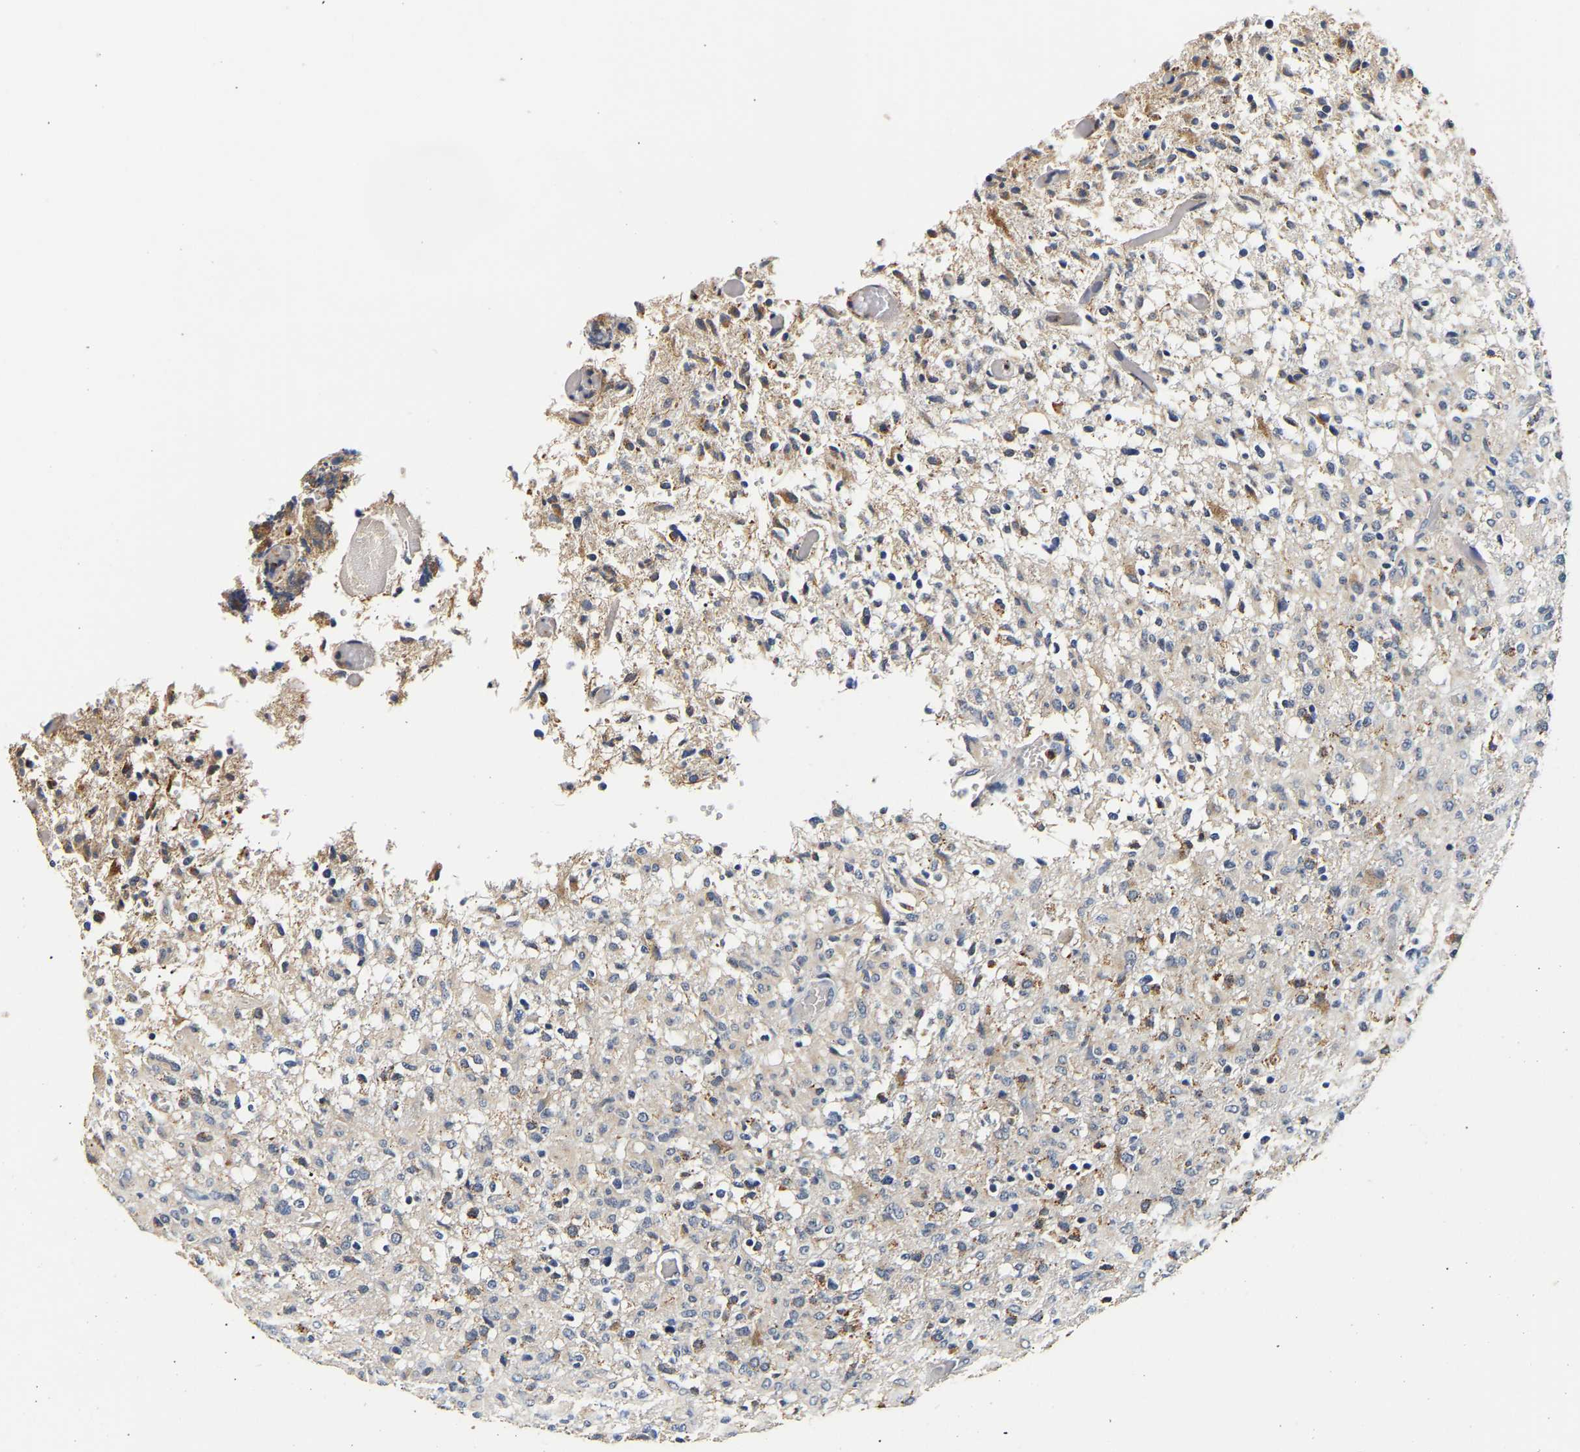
{"staining": {"intensity": "moderate", "quantity": "<25%", "location": "cytoplasmic/membranous"}, "tissue": "glioma", "cell_type": "Tumor cells", "image_type": "cancer", "snomed": [{"axis": "morphology", "description": "Glioma, malignant, High grade"}, {"axis": "topography", "description": "Brain"}], "caption": "IHC staining of malignant high-grade glioma, which shows low levels of moderate cytoplasmic/membranous positivity in approximately <25% of tumor cells indicating moderate cytoplasmic/membranous protein expression. The staining was performed using DAB (3,3'-diaminobenzidine) (brown) for protein detection and nuclei were counterstained in hematoxylin (blue).", "gene": "SMU1", "patient": {"sex": "female", "age": 57}}